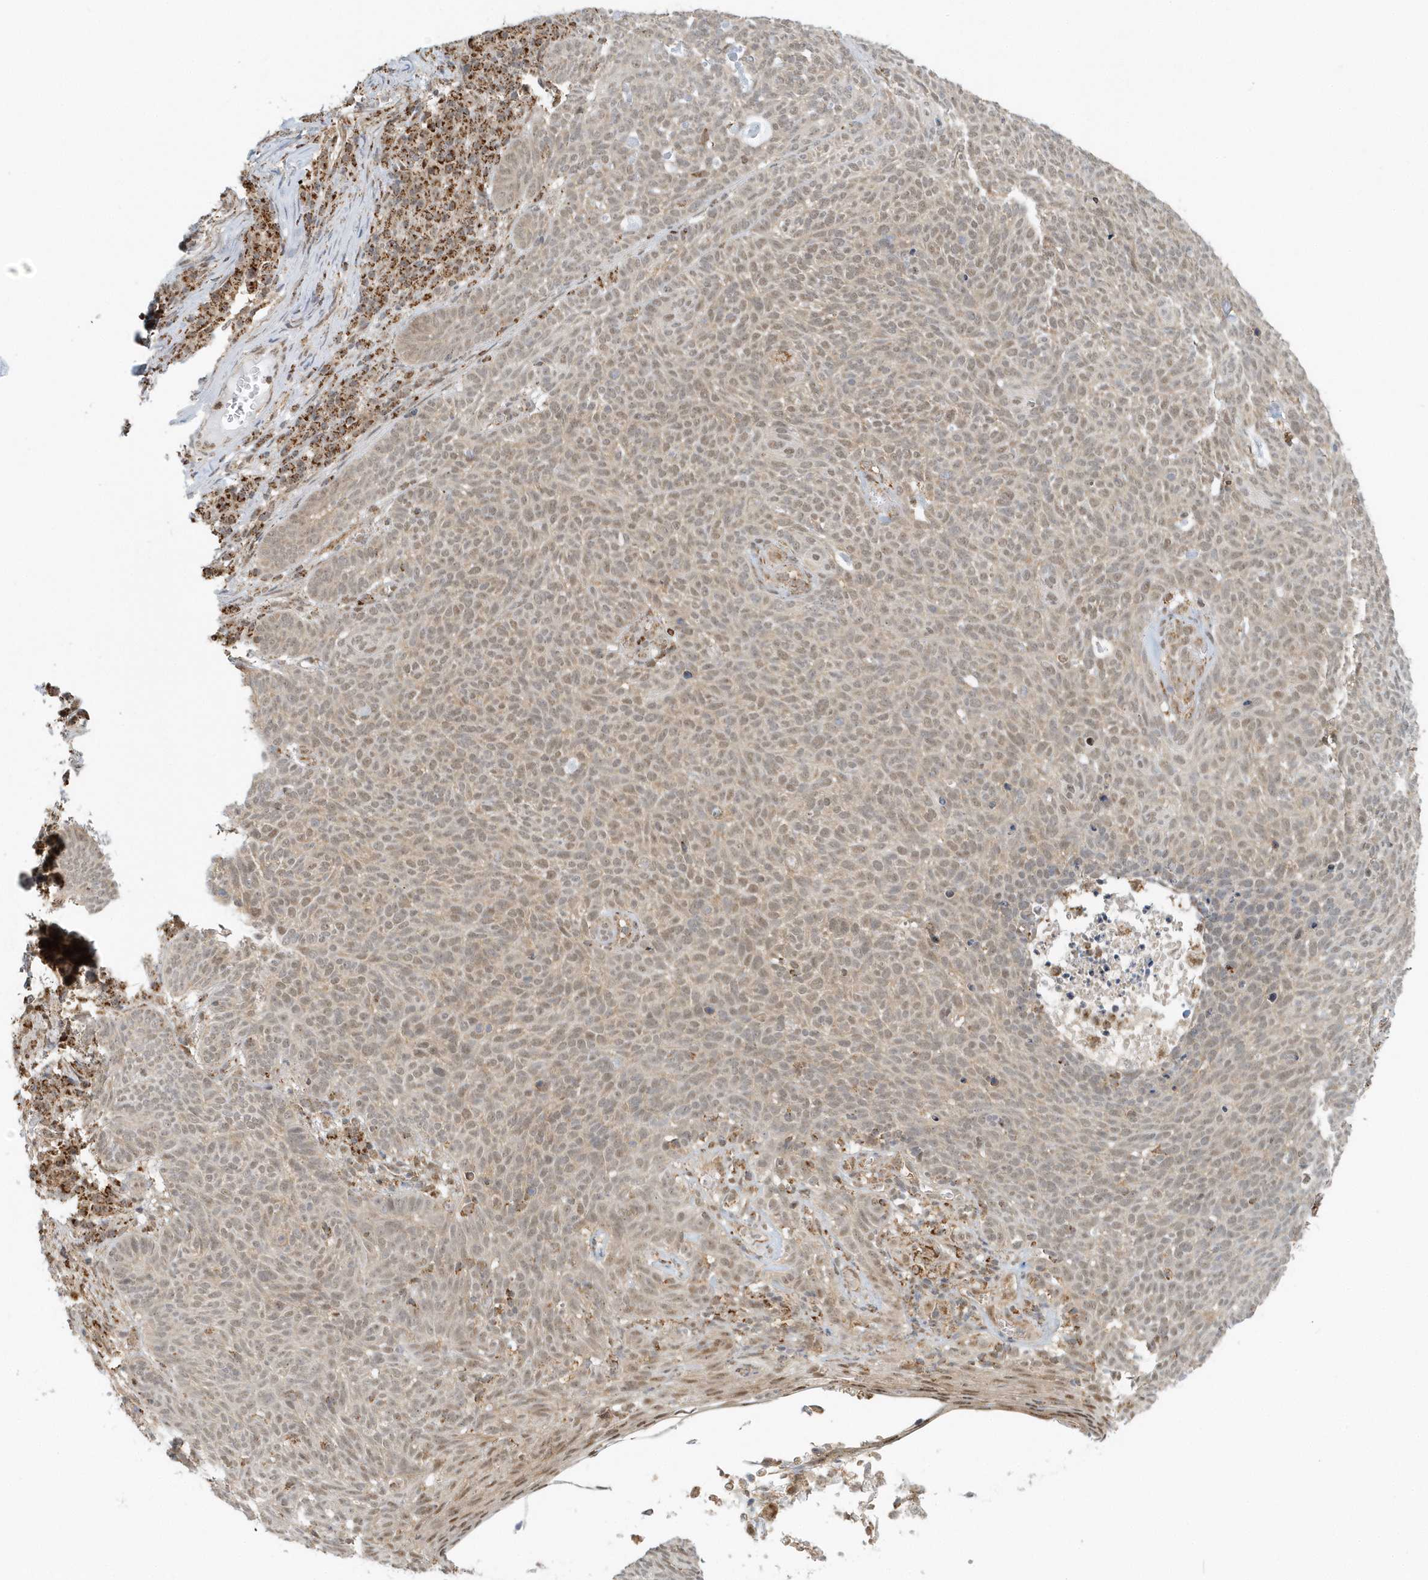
{"staining": {"intensity": "weak", "quantity": "25%-75%", "location": "nuclear"}, "tissue": "skin cancer", "cell_type": "Tumor cells", "image_type": "cancer", "snomed": [{"axis": "morphology", "description": "Squamous cell carcinoma, NOS"}, {"axis": "topography", "description": "Skin"}], "caption": "High-magnification brightfield microscopy of skin squamous cell carcinoma stained with DAB (brown) and counterstained with hematoxylin (blue). tumor cells exhibit weak nuclear positivity is appreciated in approximately25%-75% of cells. Nuclei are stained in blue.", "gene": "PSMD6", "patient": {"sex": "female", "age": 90}}